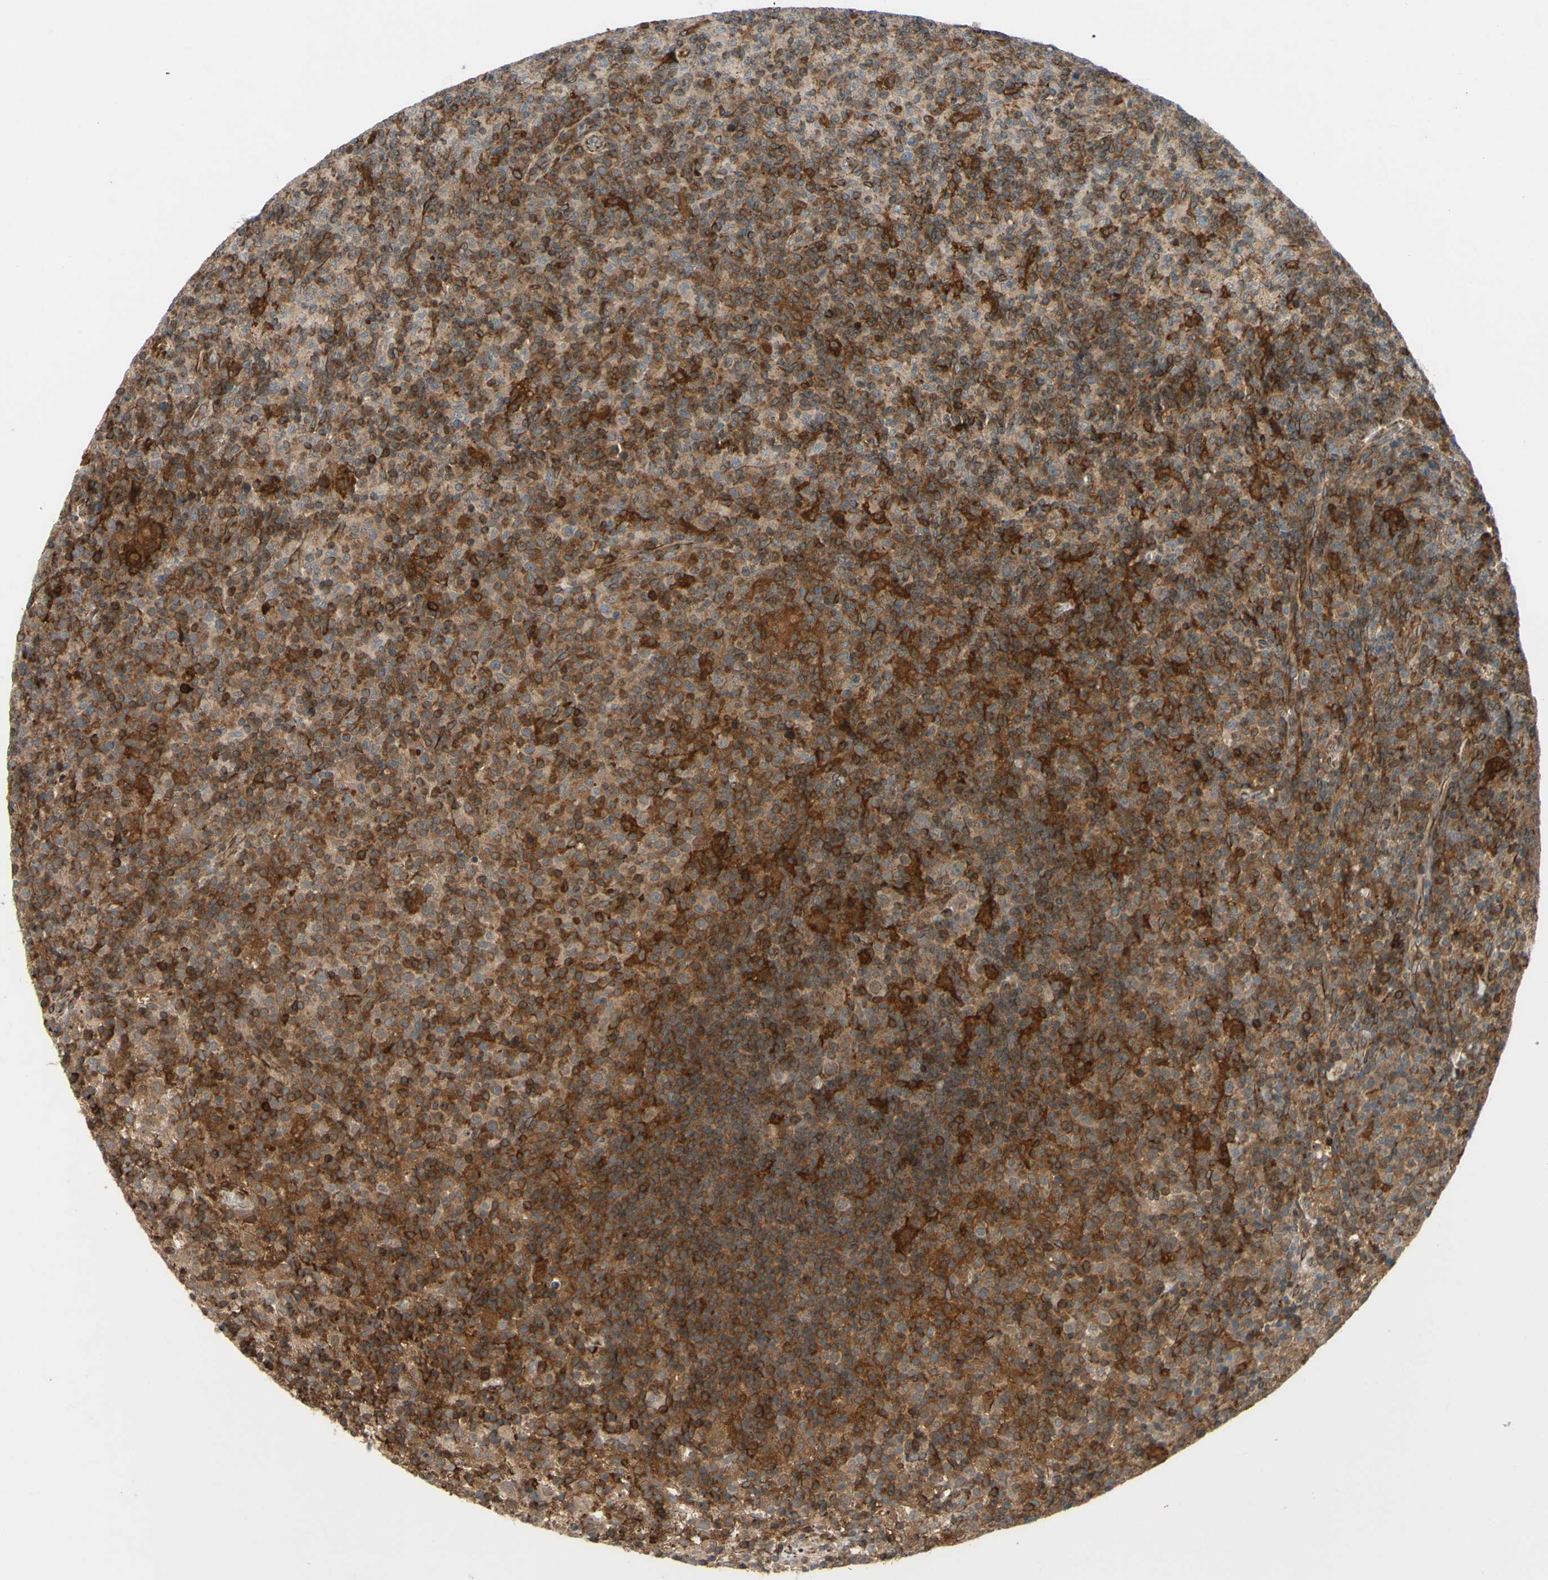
{"staining": {"intensity": "moderate", "quantity": ">75%", "location": "cytoplasmic/membranous"}, "tissue": "lymph node", "cell_type": "Germinal center cells", "image_type": "normal", "snomed": [{"axis": "morphology", "description": "Normal tissue, NOS"}, {"axis": "morphology", "description": "Inflammation, NOS"}, {"axis": "topography", "description": "Lymph node"}], "caption": "This is a histology image of immunohistochemistry staining of normal lymph node, which shows moderate expression in the cytoplasmic/membranous of germinal center cells.", "gene": "PRAF2", "patient": {"sex": "male", "age": 55}}